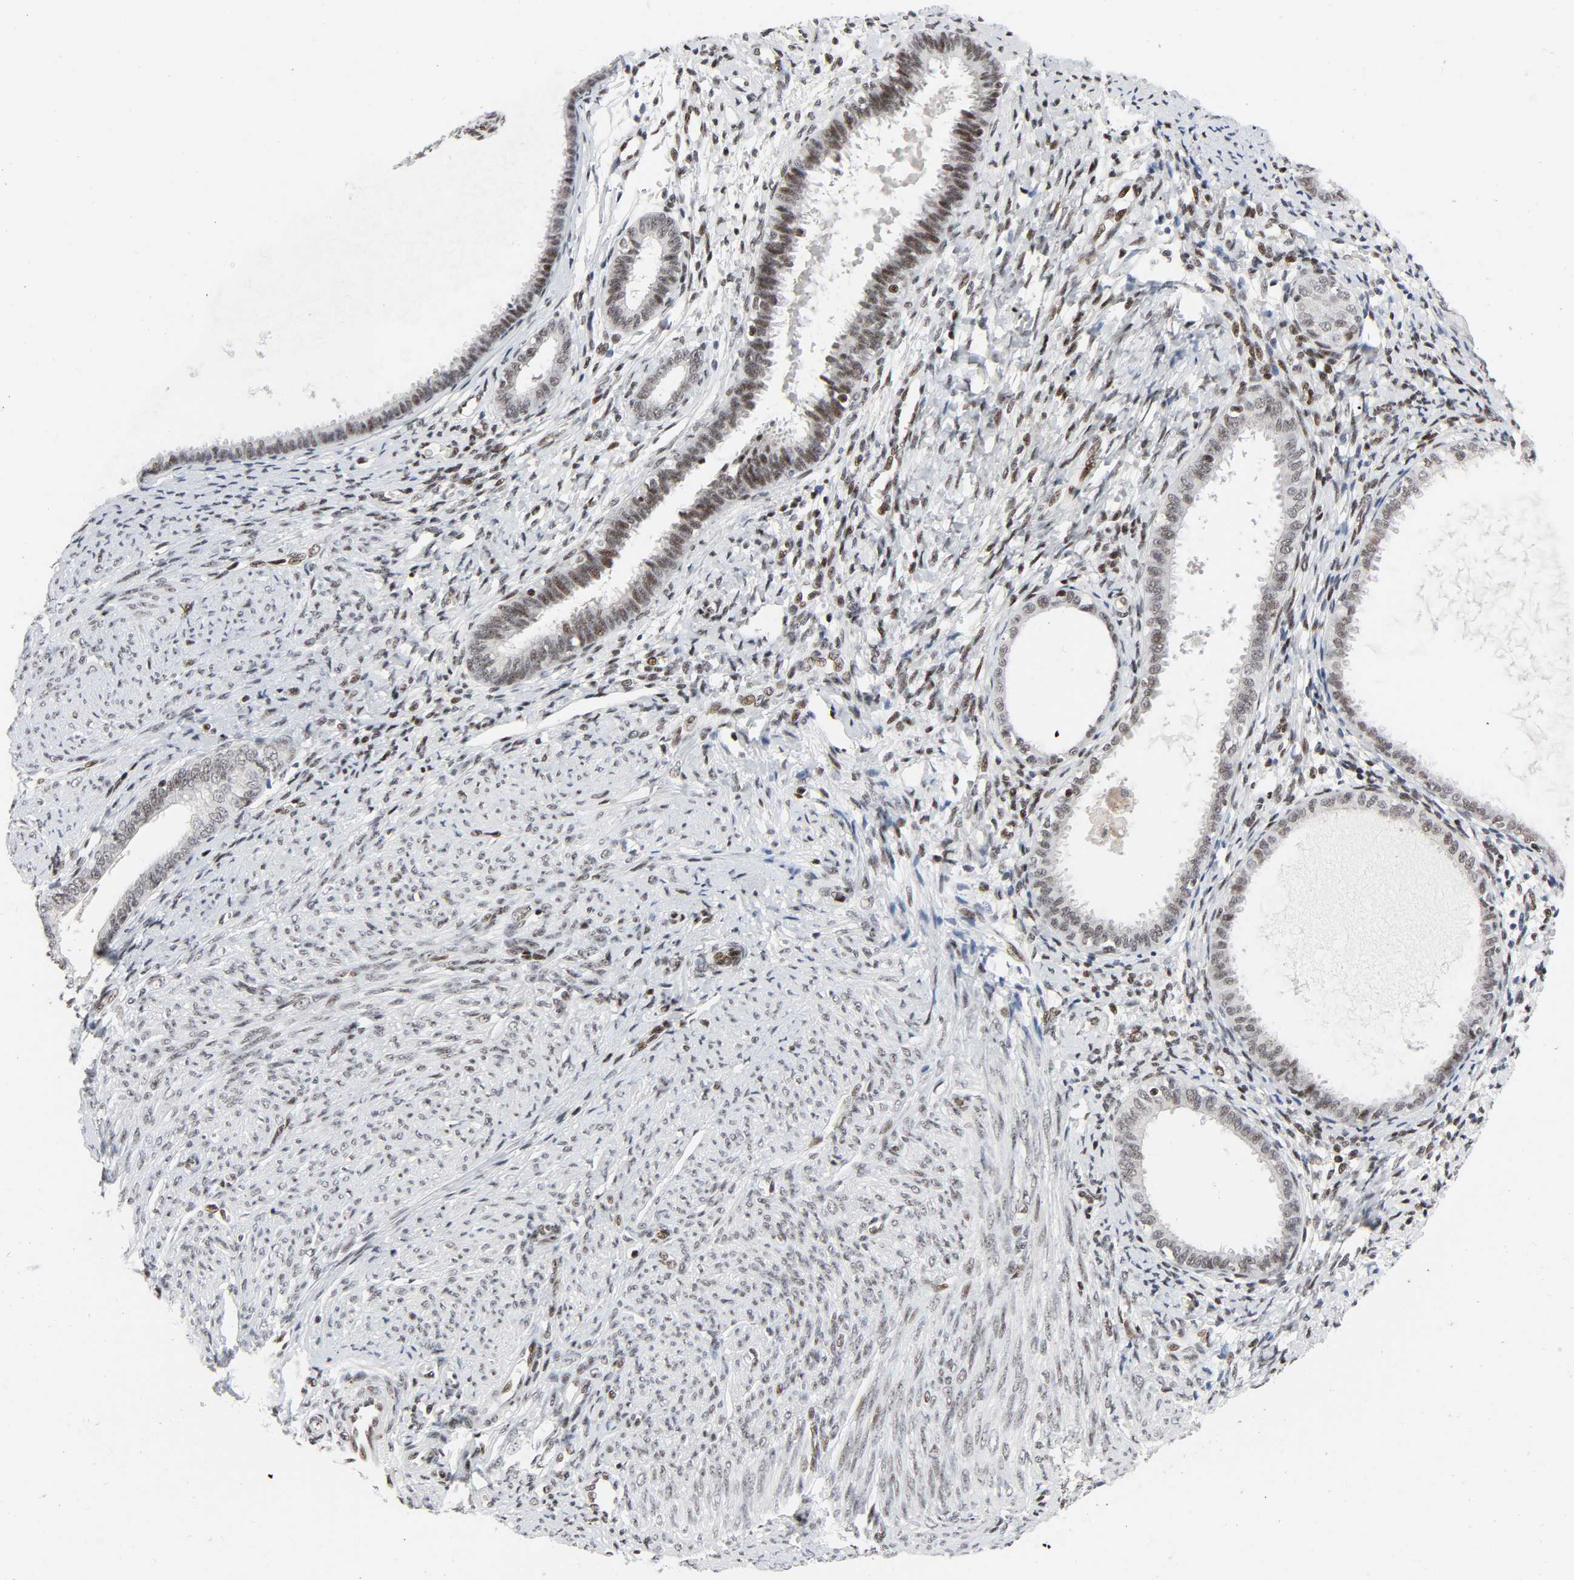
{"staining": {"intensity": "moderate", "quantity": "25%-75%", "location": "nuclear"}, "tissue": "endometrial cancer", "cell_type": "Tumor cells", "image_type": "cancer", "snomed": [{"axis": "morphology", "description": "Adenocarcinoma, NOS"}, {"axis": "topography", "description": "Endometrium"}], "caption": "The immunohistochemical stain shows moderate nuclear expression in tumor cells of endometrial cancer (adenocarcinoma) tissue.", "gene": "GABPA", "patient": {"sex": "female", "age": 75}}